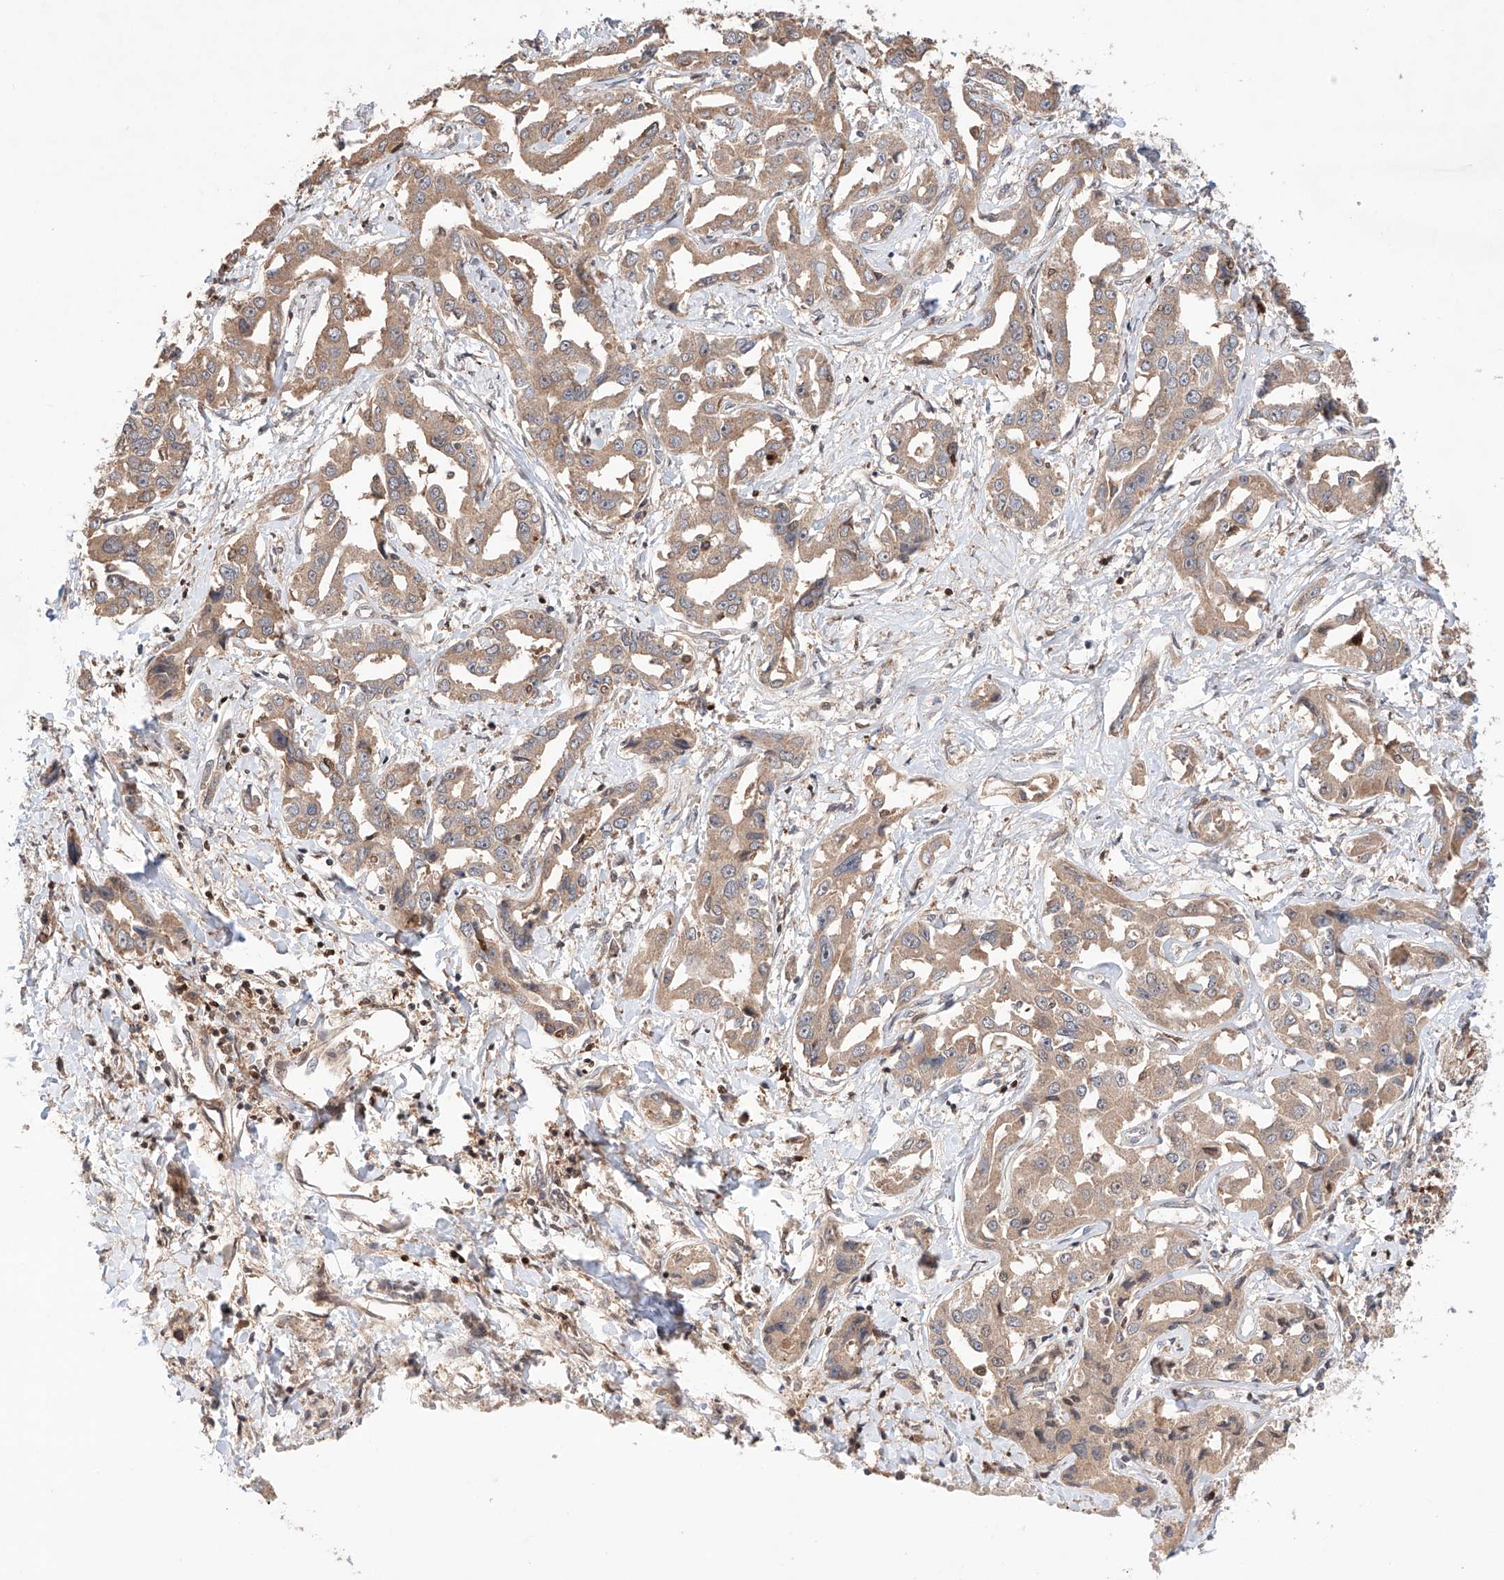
{"staining": {"intensity": "moderate", "quantity": ">75%", "location": "cytoplasmic/membranous"}, "tissue": "liver cancer", "cell_type": "Tumor cells", "image_type": "cancer", "snomed": [{"axis": "morphology", "description": "Cholangiocarcinoma"}, {"axis": "topography", "description": "Liver"}], "caption": "High-magnification brightfield microscopy of cholangiocarcinoma (liver) stained with DAB (brown) and counterstained with hematoxylin (blue). tumor cells exhibit moderate cytoplasmic/membranous expression is seen in about>75% of cells.", "gene": "IGSF22", "patient": {"sex": "male", "age": 59}}